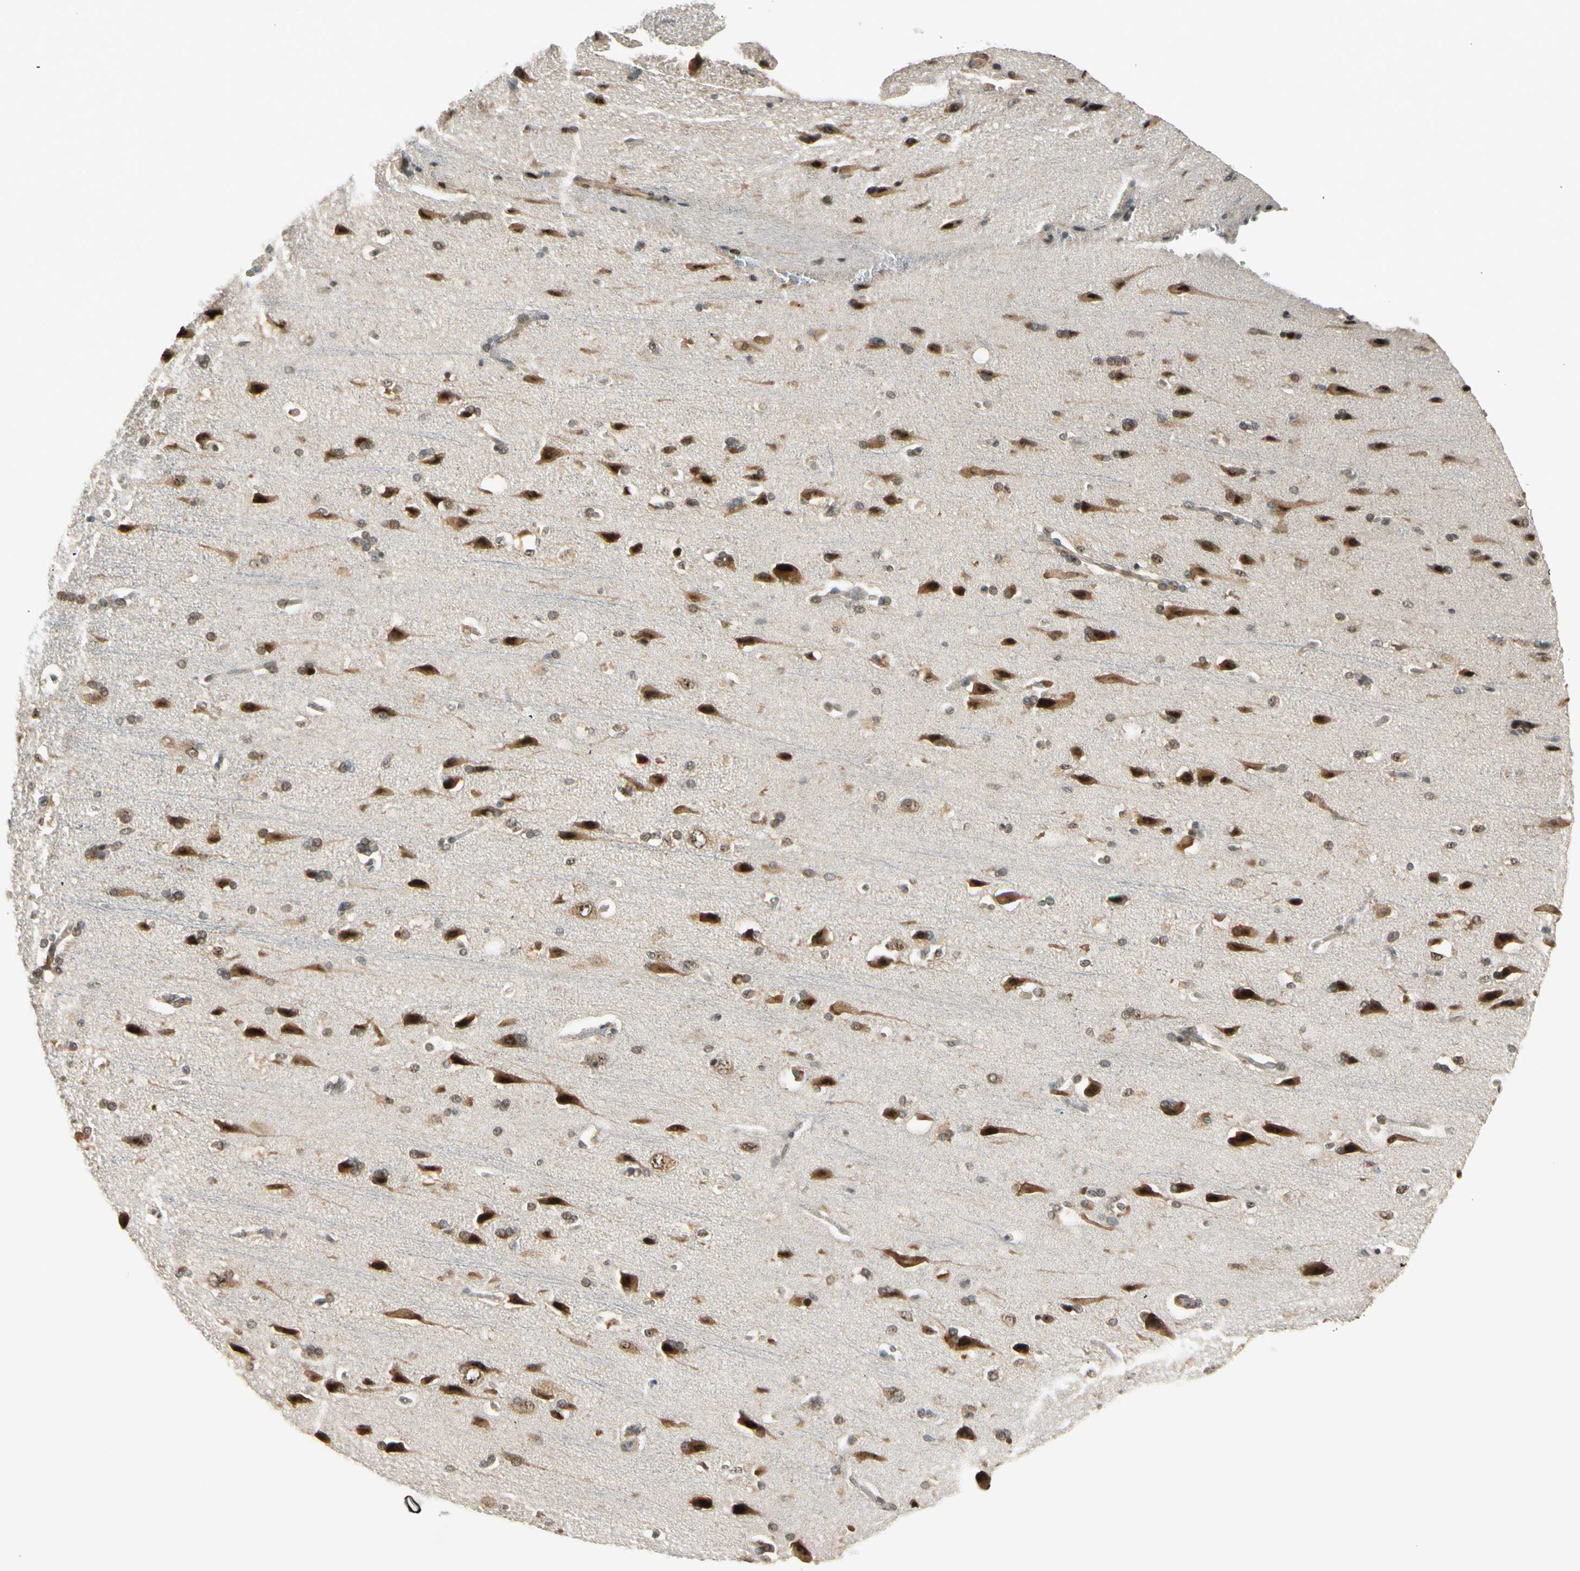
{"staining": {"intensity": "weak", "quantity": "25%-75%", "location": "cytoplasmic/membranous"}, "tissue": "cerebral cortex", "cell_type": "Endothelial cells", "image_type": "normal", "snomed": [{"axis": "morphology", "description": "Normal tissue, NOS"}, {"axis": "topography", "description": "Cerebral cortex"}], "caption": "An image of cerebral cortex stained for a protein shows weak cytoplasmic/membranous brown staining in endothelial cells.", "gene": "MCPH1", "patient": {"sex": "male", "age": 62}}